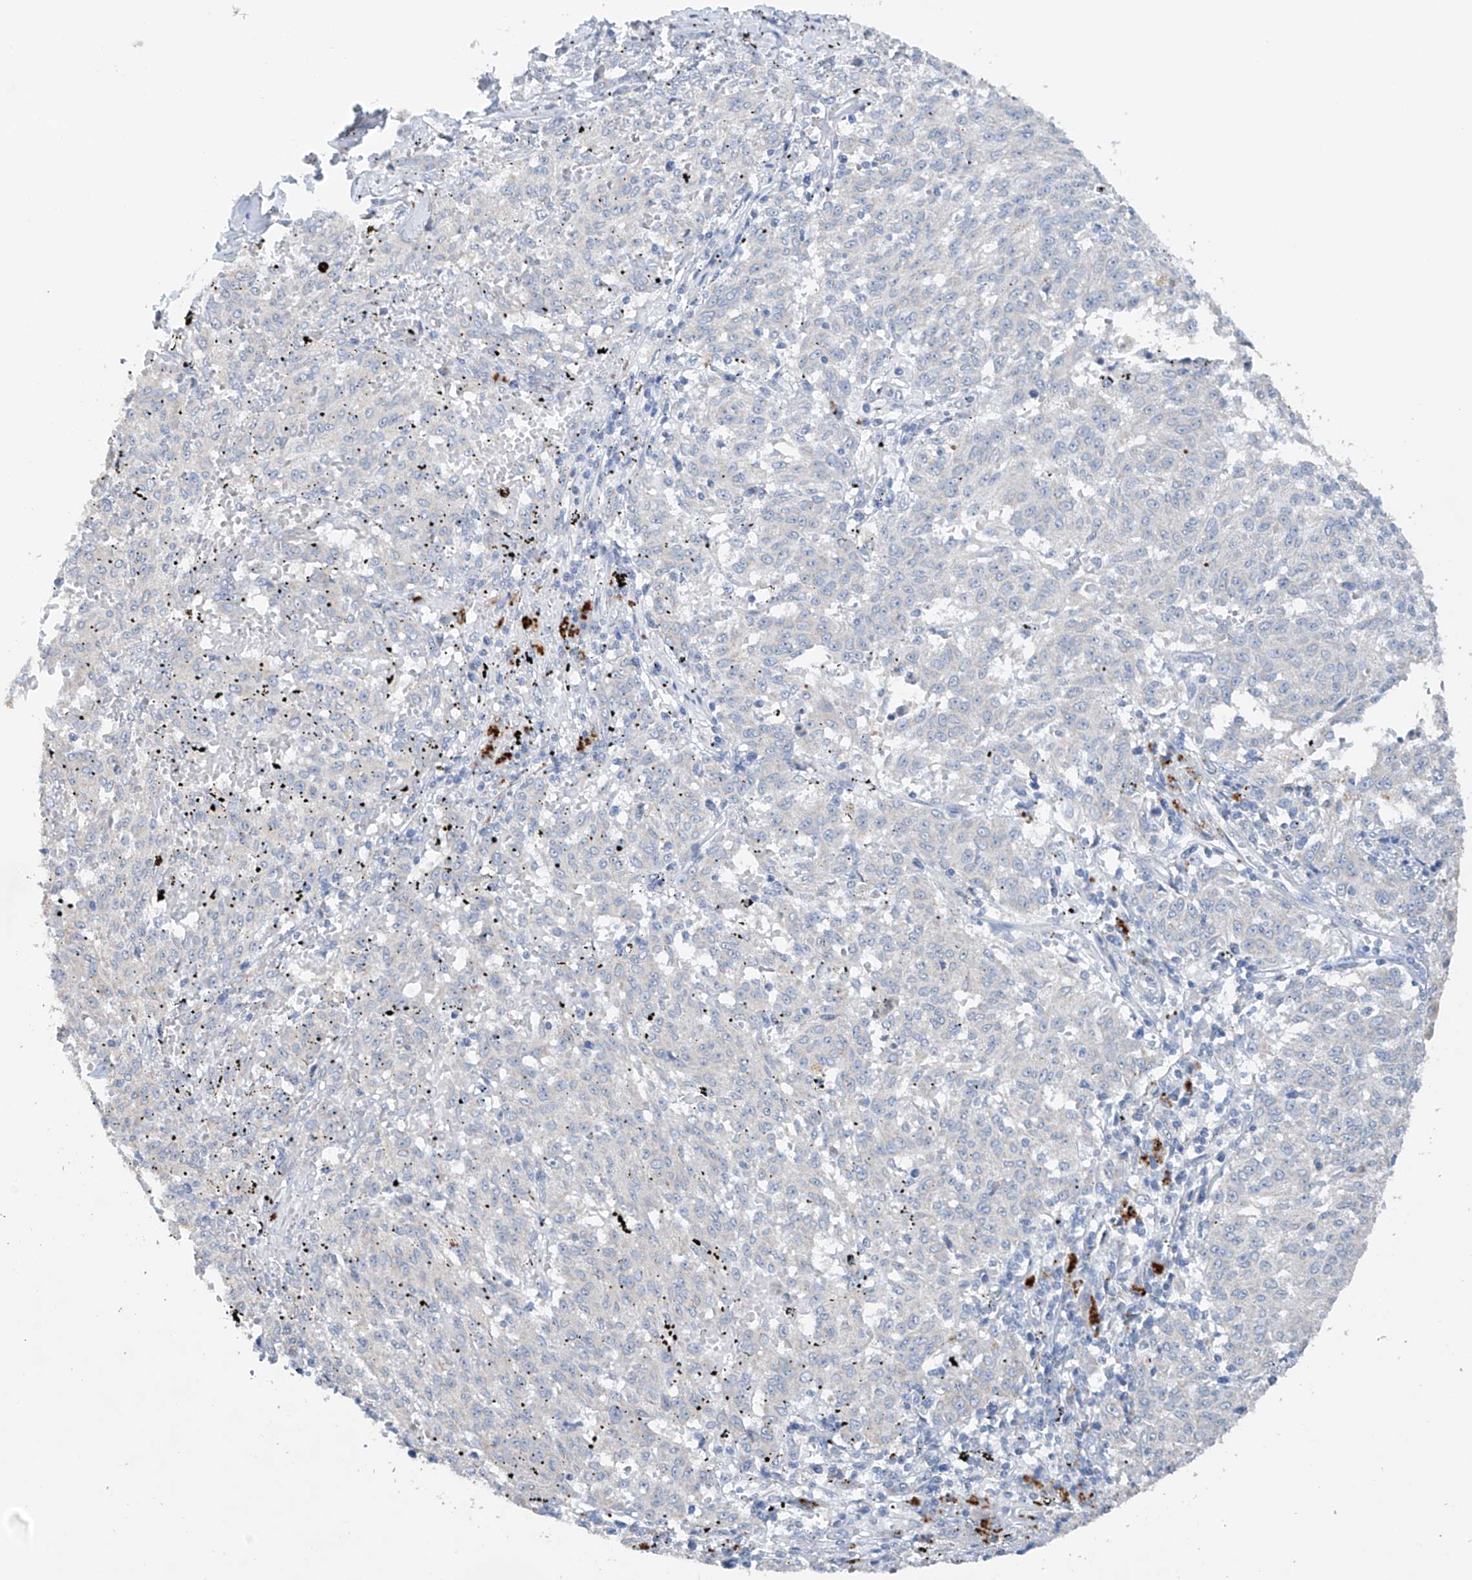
{"staining": {"intensity": "negative", "quantity": "none", "location": "none"}, "tissue": "melanoma", "cell_type": "Tumor cells", "image_type": "cancer", "snomed": [{"axis": "morphology", "description": "Malignant melanoma, NOS"}, {"axis": "topography", "description": "Skin"}], "caption": "This is an immunohistochemistry (IHC) micrograph of malignant melanoma. There is no positivity in tumor cells.", "gene": "GPC4", "patient": {"sex": "female", "age": 72}}